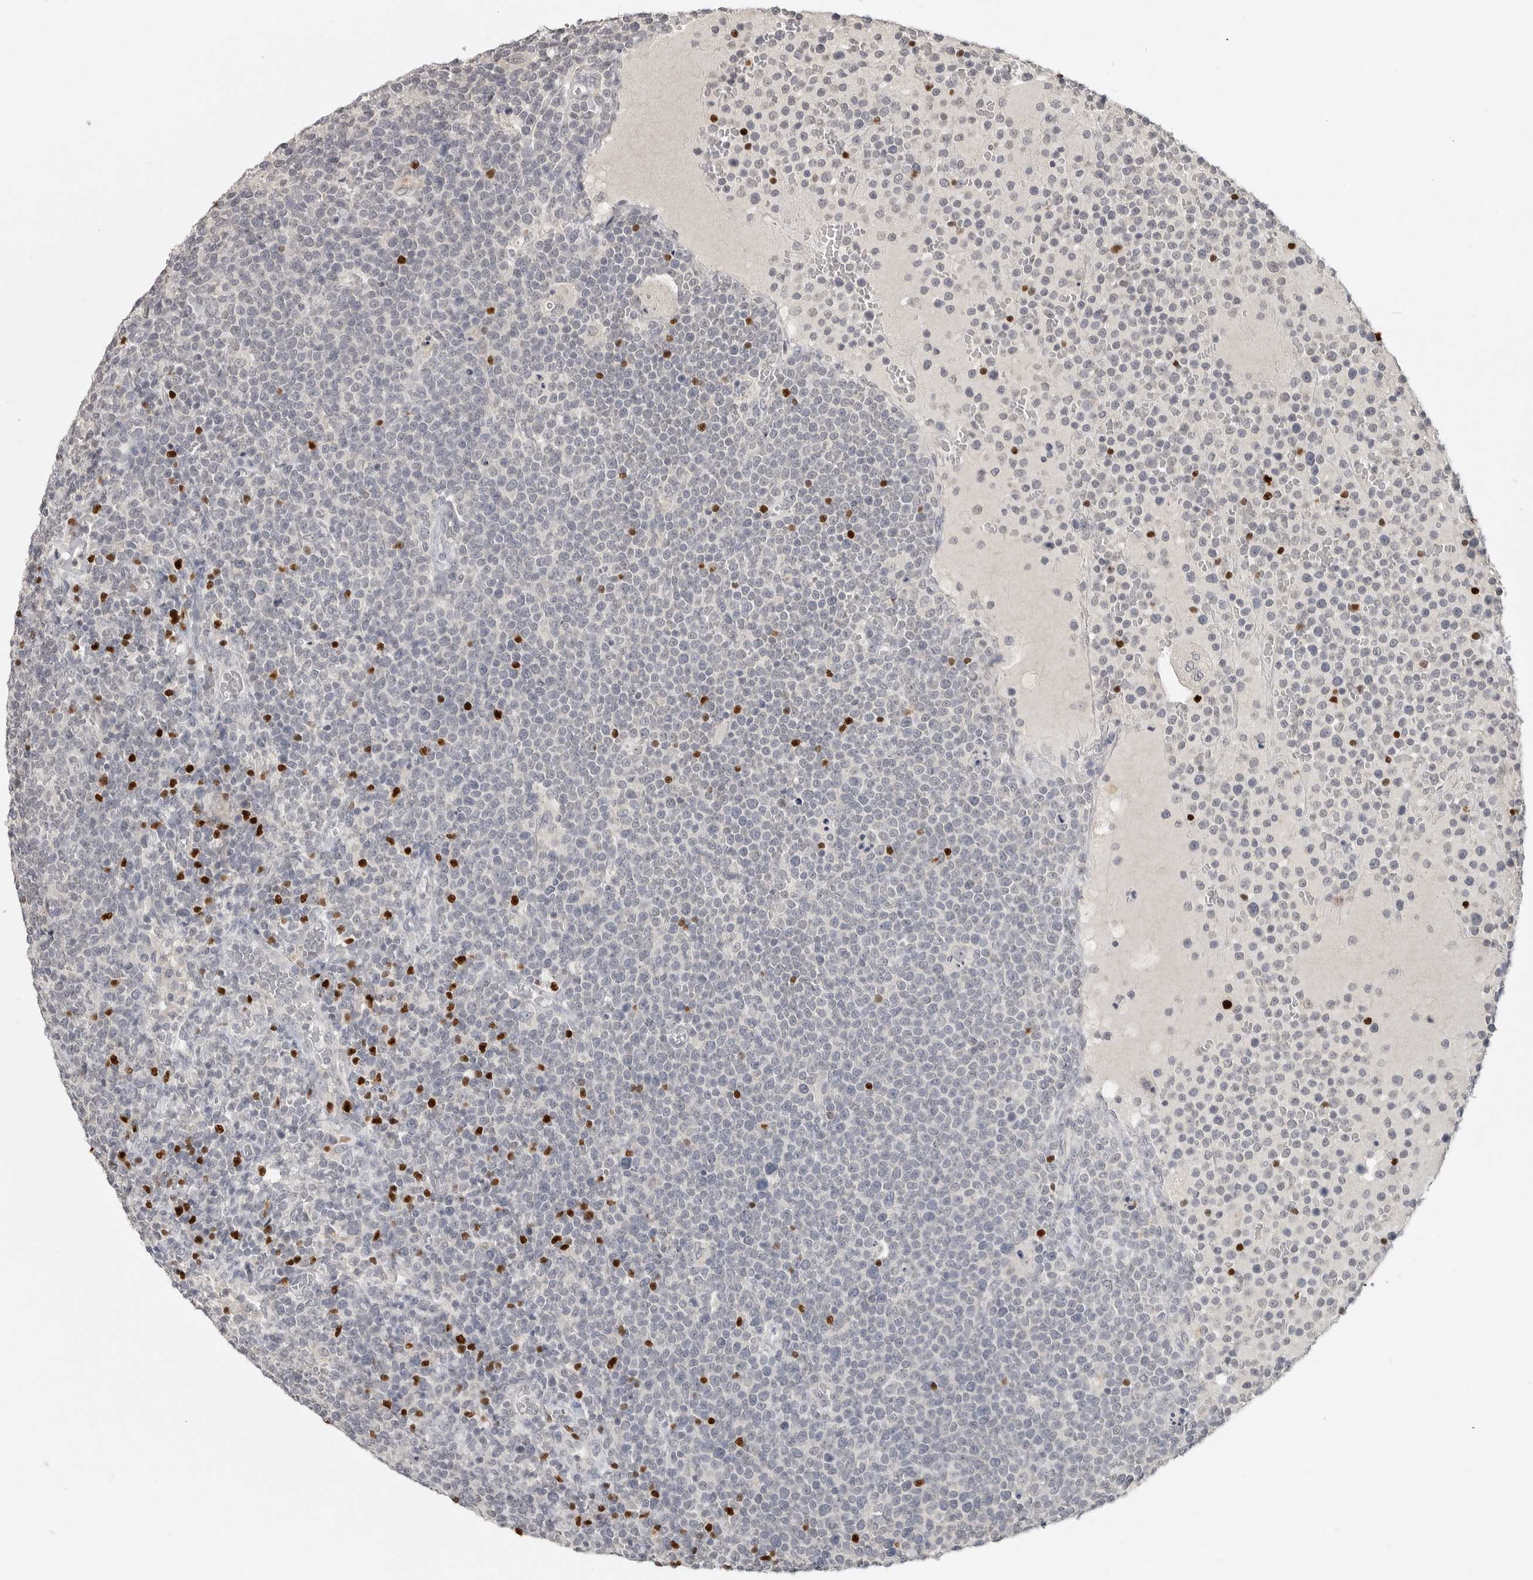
{"staining": {"intensity": "negative", "quantity": "none", "location": "none"}, "tissue": "lymphoma", "cell_type": "Tumor cells", "image_type": "cancer", "snomed": [{"axis": "morphology", "description": "Malignant lymphoma, non-Hodgkin's type, High grade"}, {"axis": "topography", "description": "Lymph node"}], "caption": "Lymphoma was stained to show a protein in brown. There is no significant expression in tumor cells. (DAB IHC with hematoxylin counter stain).", "gene": "FOXP3", "patient": {"sex": "male", "age": 61}}